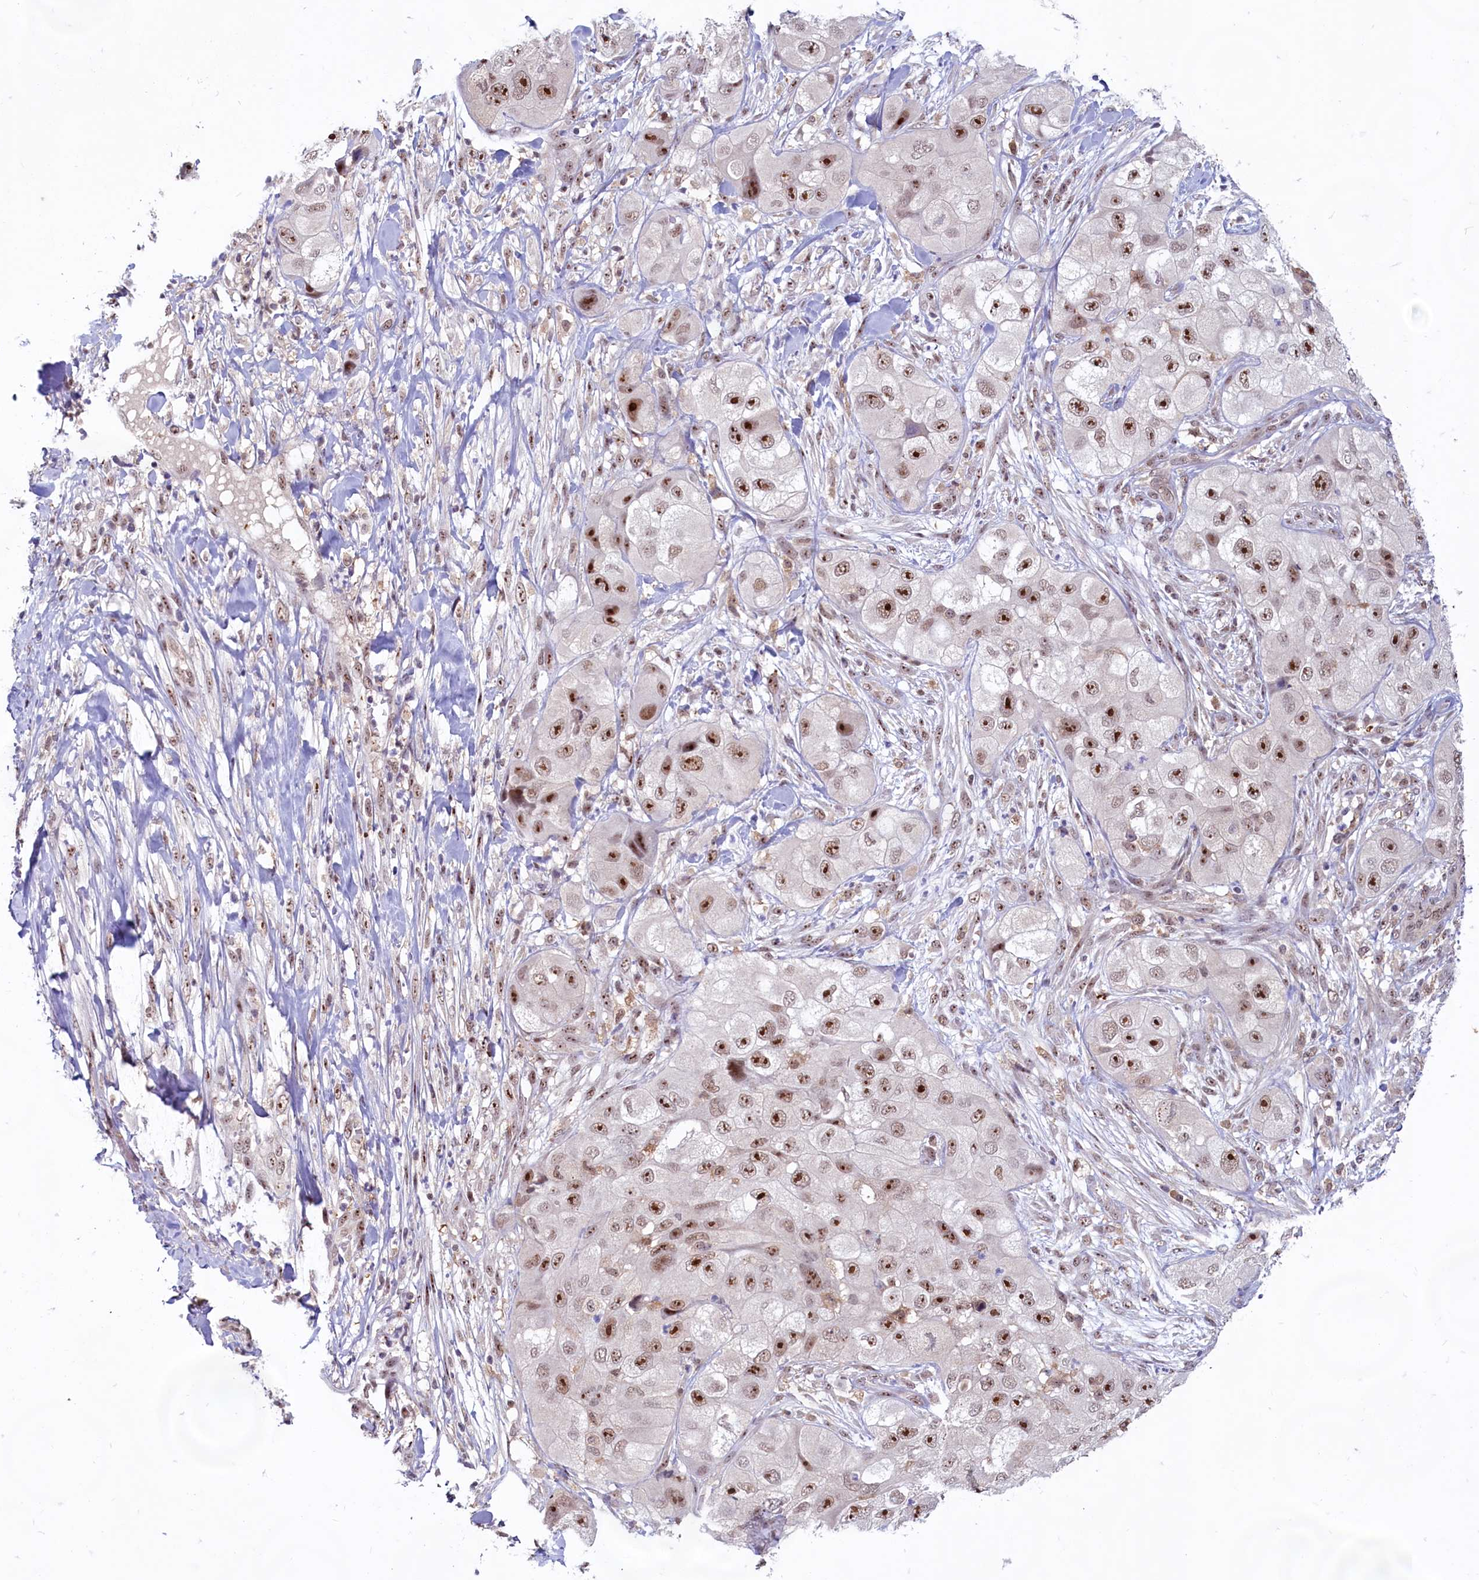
{"staining": {"intensity": "strong", "quantity": ">75%", "location": "nuclear"}, "tissue": "skin cancer", "cell_type": "Tumor cells", "image_type": "cancer", "snomed": [{"axis": "morphology", "description": "Squamous cell carcinoma, NOS"}, {"axis": "topography", "description": "Skin"}, {"axis": "topography", "description": "Subcutis"}], "caption": "Immunohistochemical staining of human skin cancer exhibits high levels of strong nuclear protein expression in approximately >75% of tumor cells. The staining was performed using DAB to visualize the protein expression in brown, while the nuclei were stained in blue with hematoxylin (Magnification: 20x).", "gene": "C1D", "patient": {"sex": "male", "age": 73}}